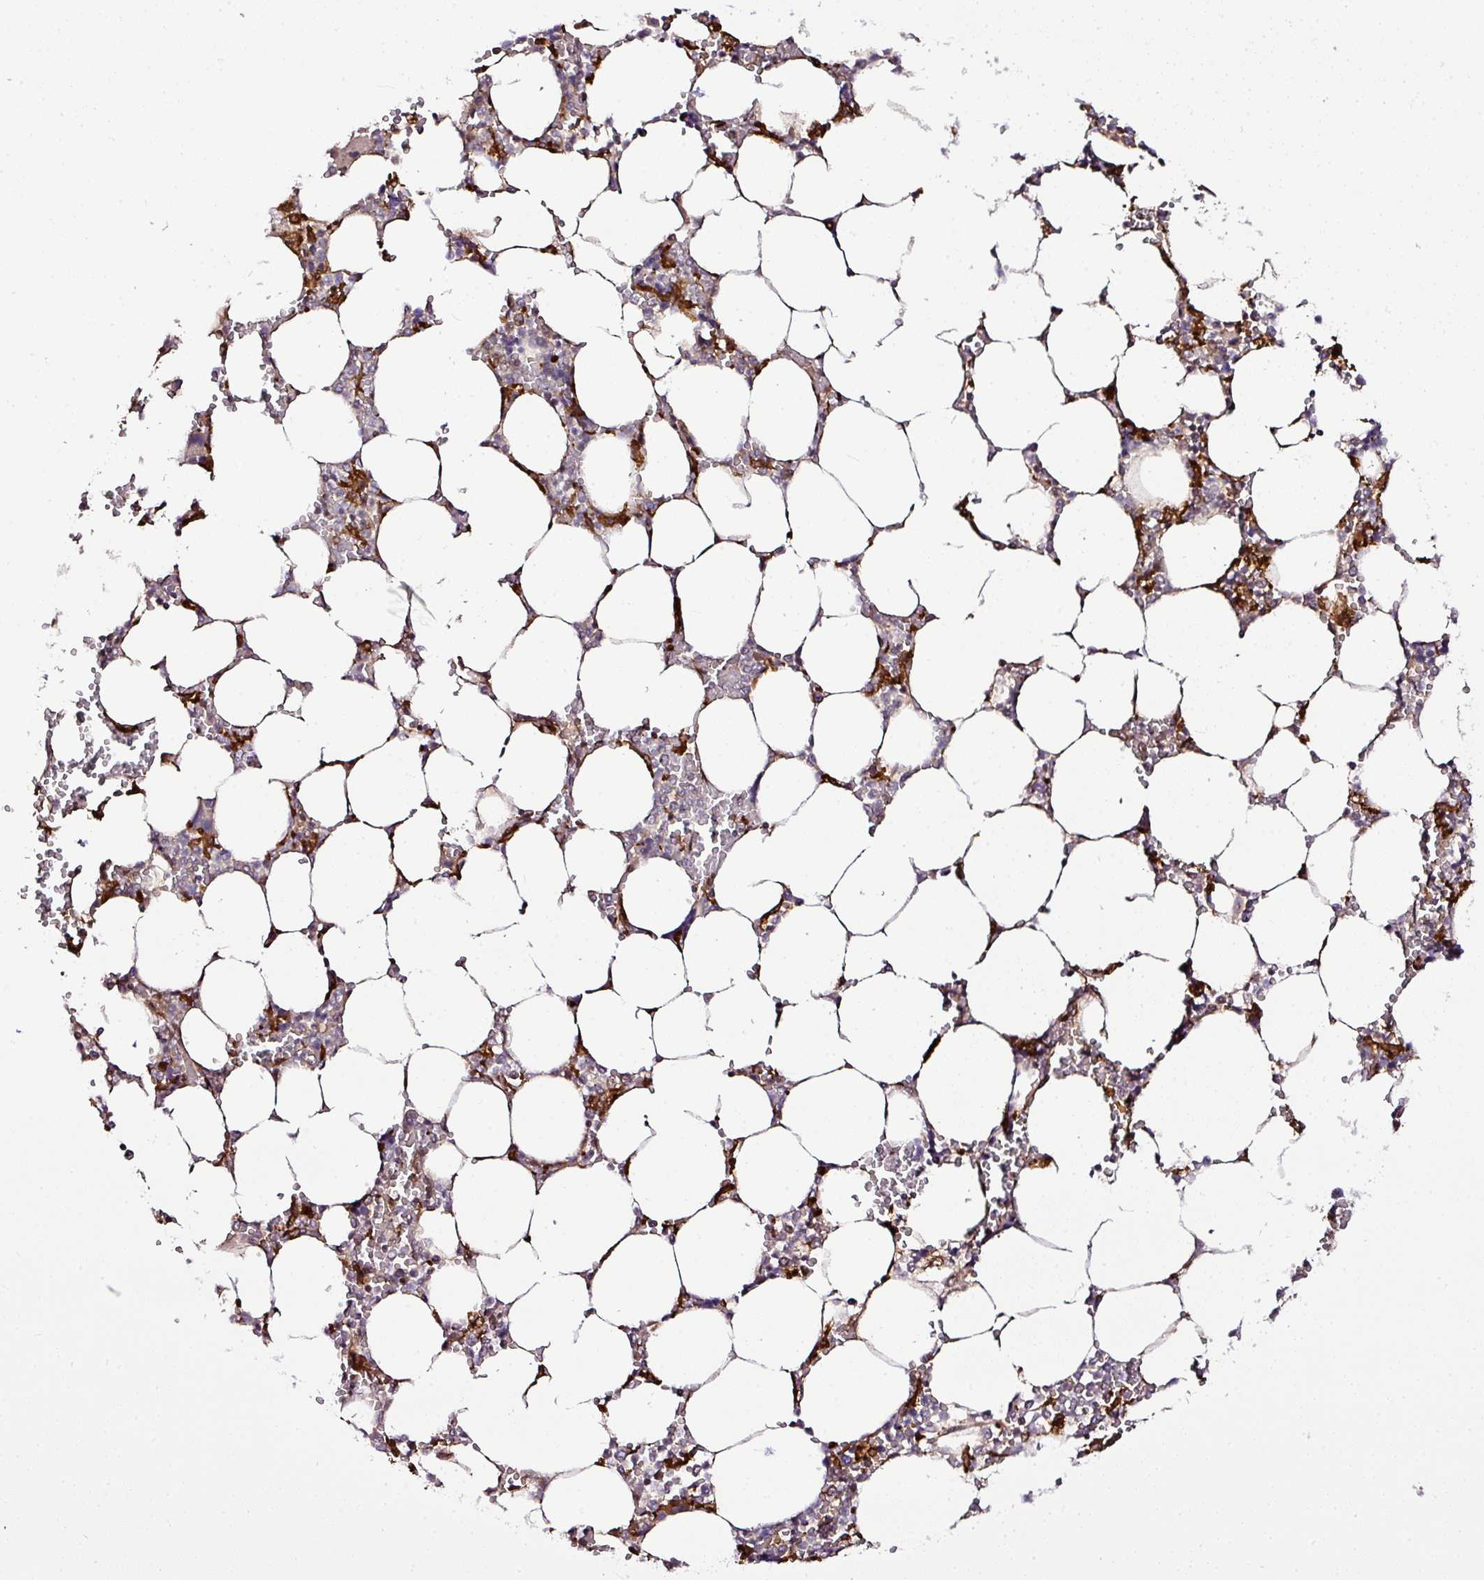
{"staining": {"intensity": "moderate", "quantity": "<25%", "location": "cytoplasmic/membranous"}, "tissue": "bone marrow", "cell_type": "Hematopoietic cells", "image_type": "normal", "snomed": [{"axis": "morphology", "description": "Normal tissue, NOS"}, {"axis": "topography", "description": "Bone marrow"}], "caption": "The immunohistochemical stain labels moderate cytoplasmic/membranous staining in hematopoietic cells of normal bone marrow.", "gene": "FAM153A", "patient": {"sex": "male", "age": 64}}